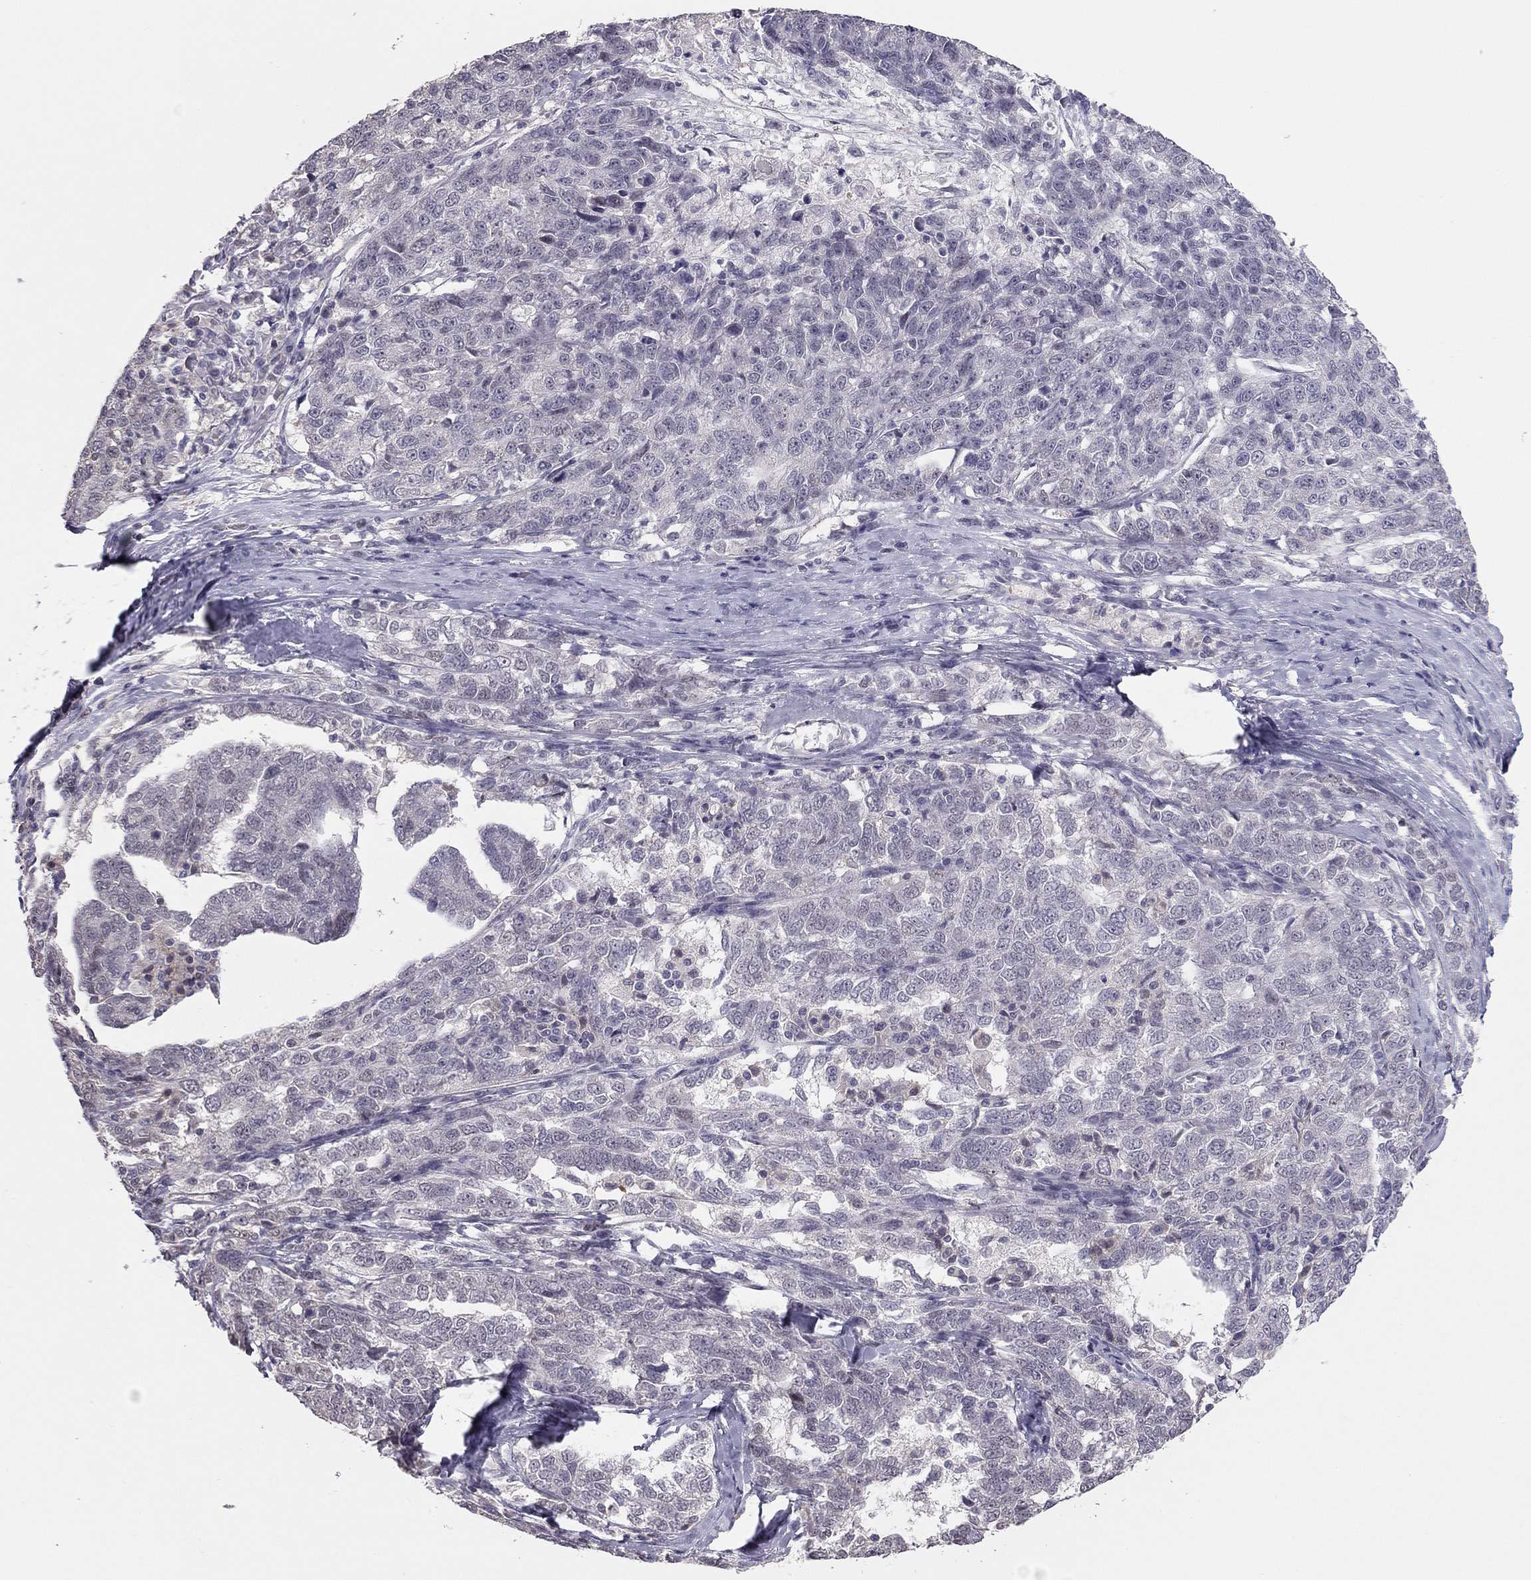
{"staining": {"intensity": "negative", "quantity": "none", "location": "none"}, "tissue": "ovarian cancer", "cell_type": "Tumor cells", "image_type": "cancer", "snomed": [{"axis": "morphology", "description": "Cystadenocarcinoma, serous, NOS"}, {"axis": "topography", "description": "Ovary"}], "caption": "Tumor cells show no significant expression in serous cystadenocarcinoma (ovarian).", "gene": "HSF2BP", "patient": {"sex": "female", "age": 71}}